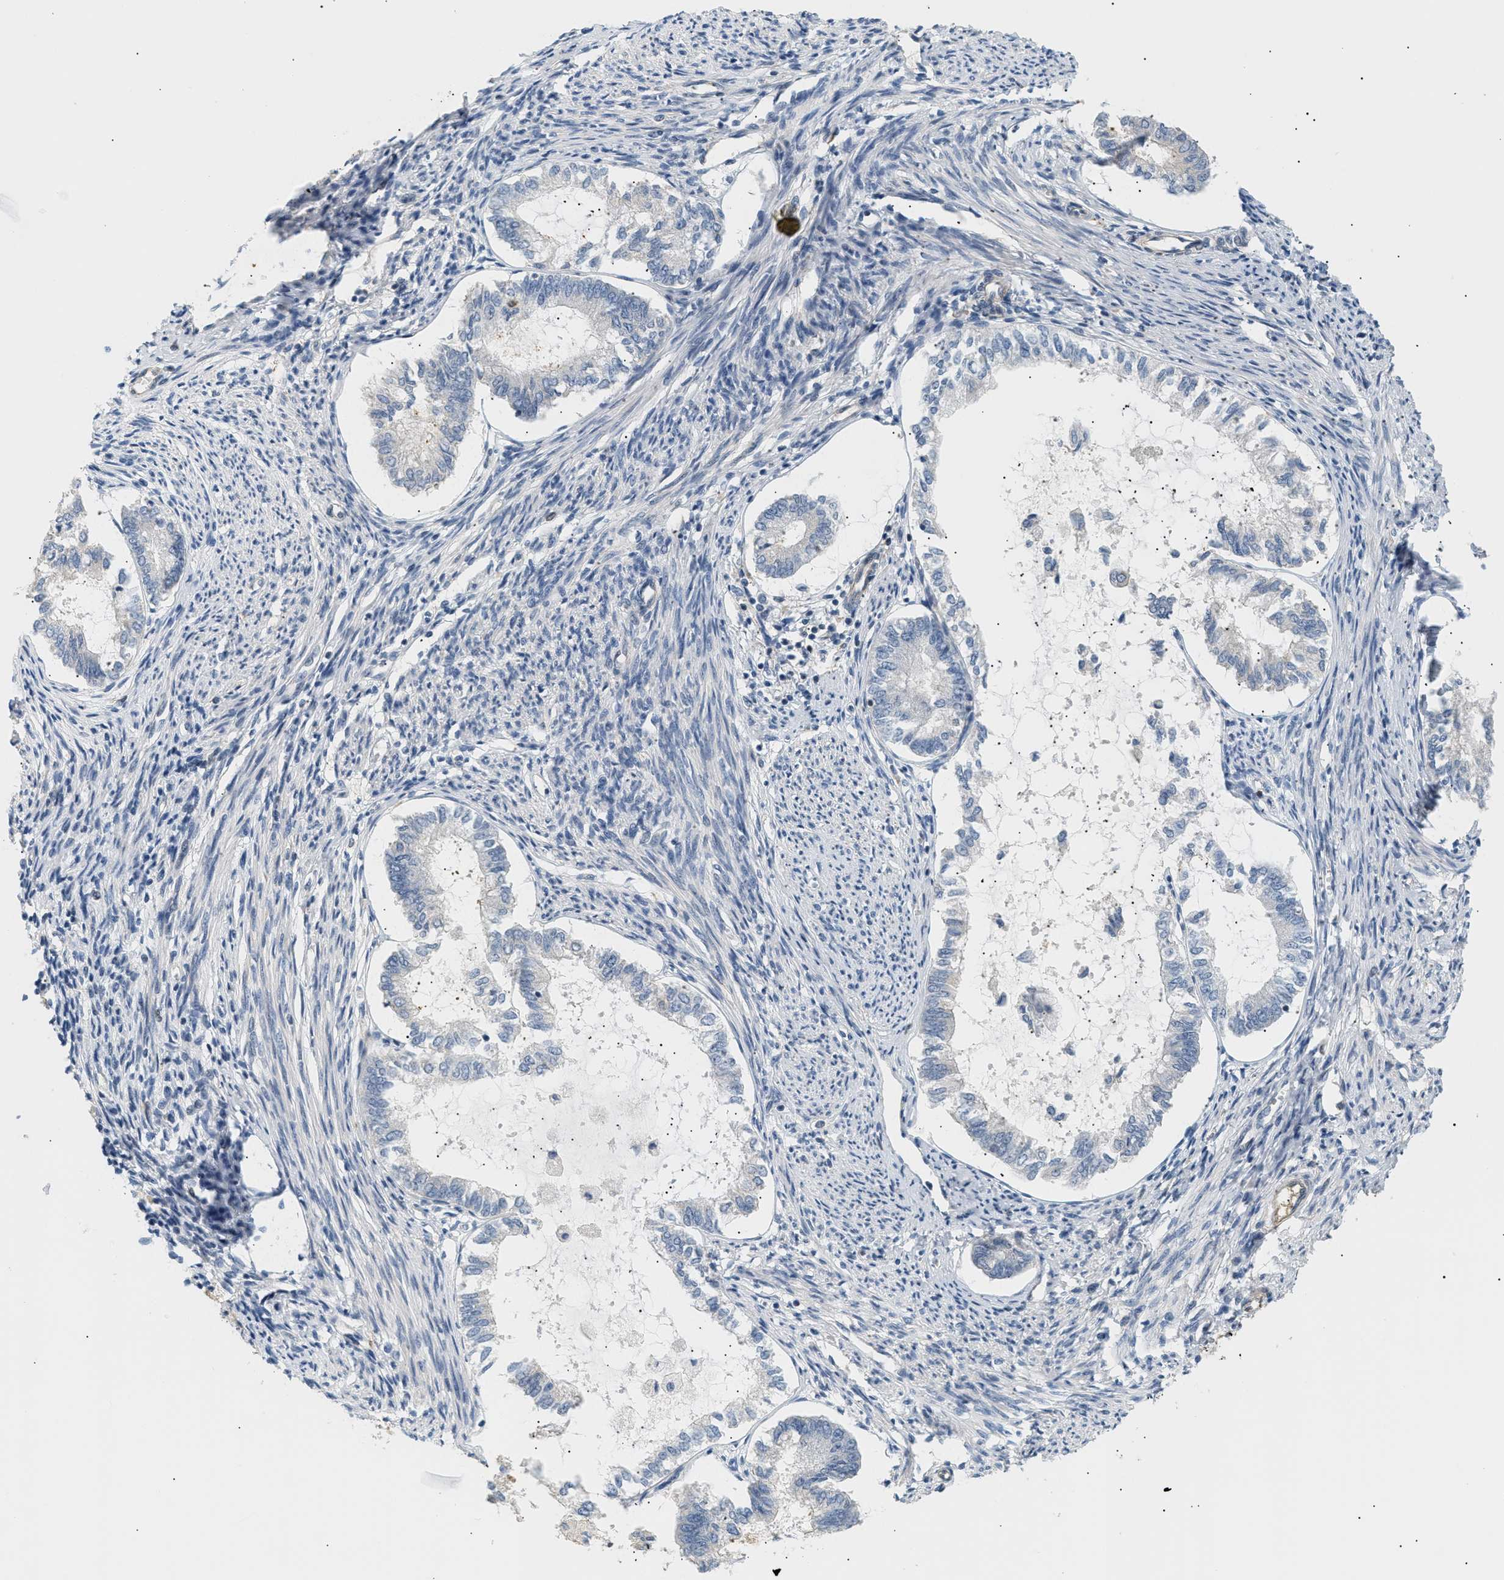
{"staining": {"intensity": "negative", "quantity": "none", "location": "none"}, "tissue": "endometrial cancer", "cell_type": "Tumor cells", "image_type": "cancer", "snomed": [{"axis": "morphology", "description": "Adenocarcinoma, NOS"}, {"axis": "topography", "description": "Endometrium"}], "caption": "The immunohistochemistry image has no significant expression in tumor cells of endometrial cancer (adenocarcinoma) tissue.", "gene": "CORO2B", "patient": {"sex": "female", "age": 86}}